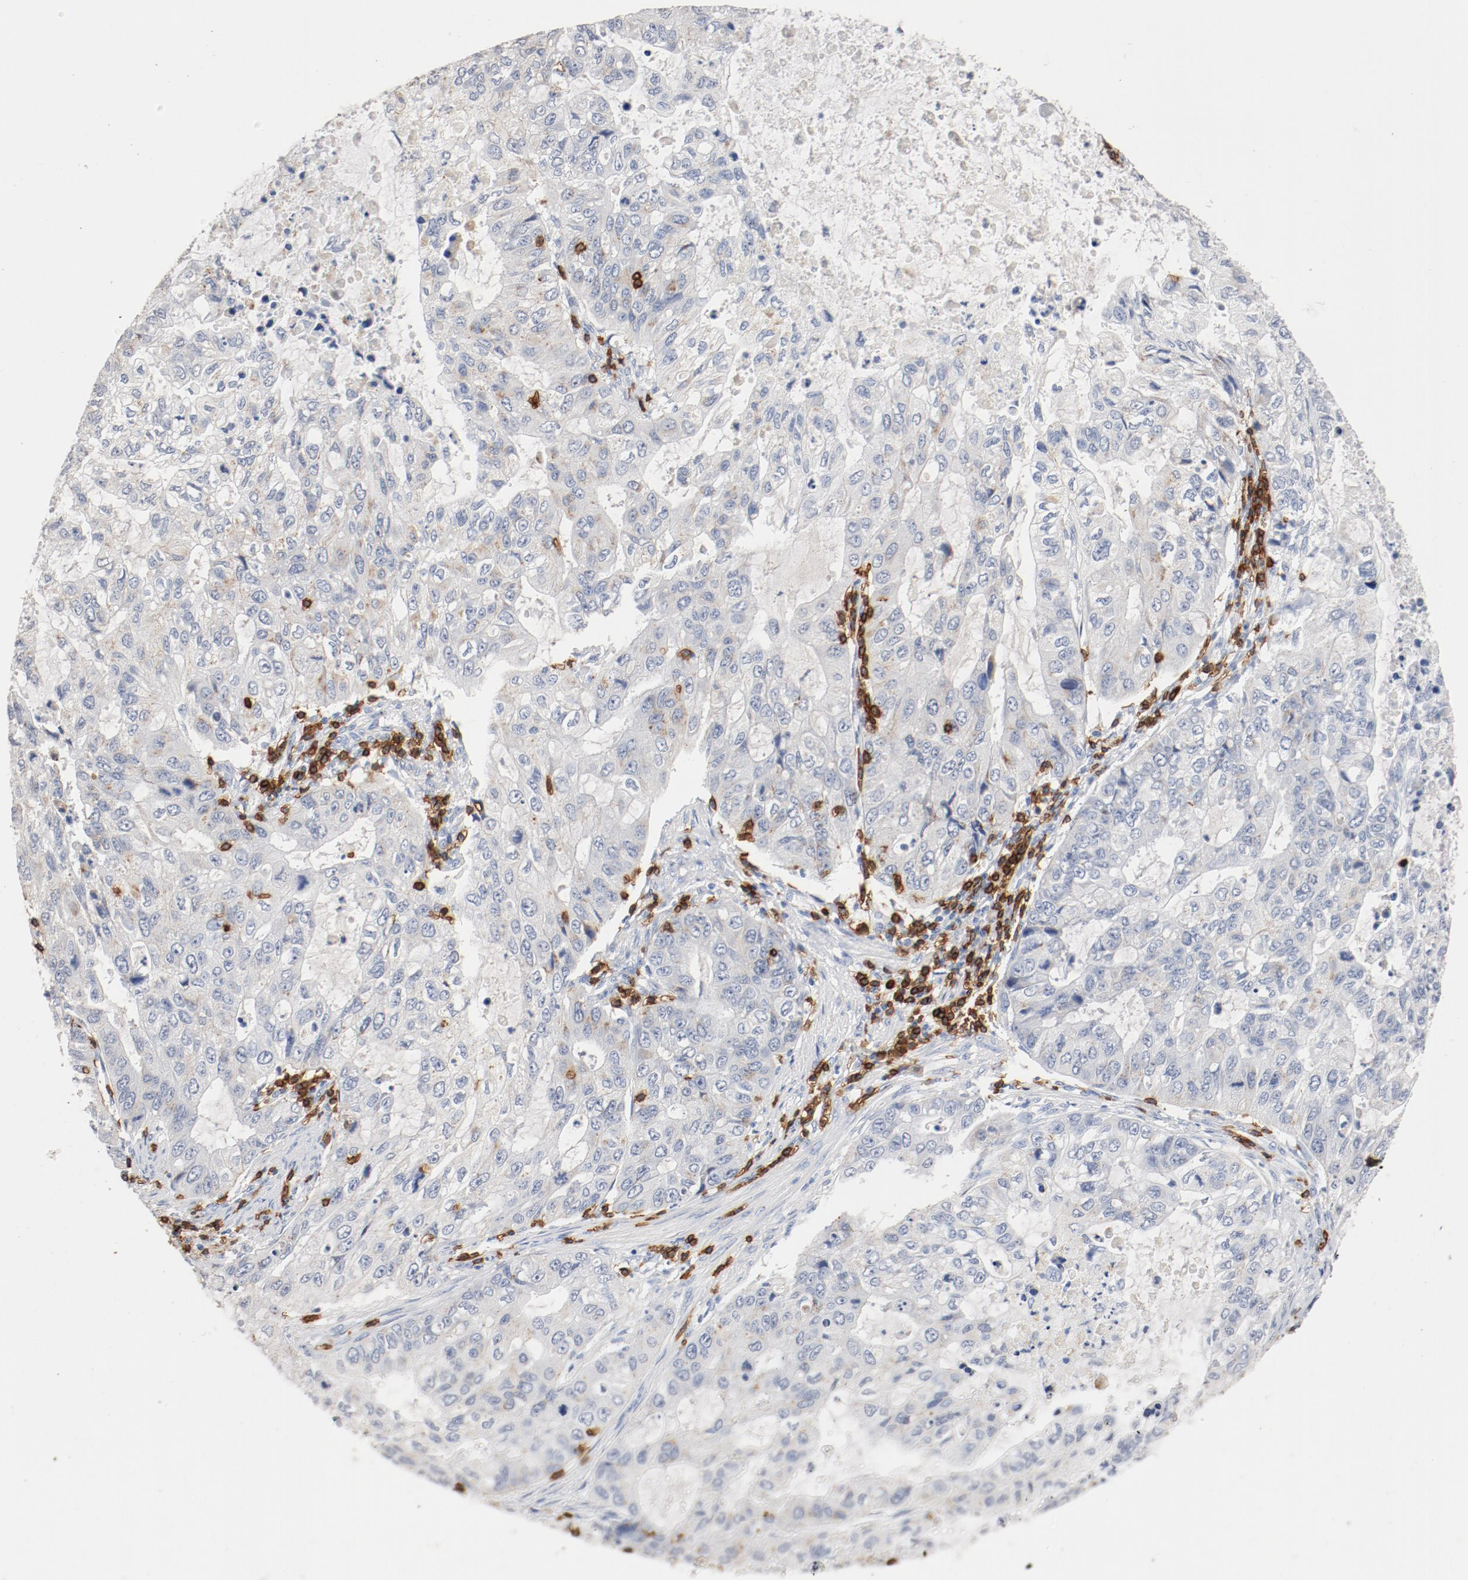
{"staining": {"intensity": "negative", "quantity": "none", "location": "none"}, "tissue": "stomach cancer", "cell_type": "Tumor cells", "image_type": "cancer", "snomed": [{"axis": "morphology", "description": "Adenocarcinoma, NOS"}, {"axis": "topography", "description": "Stomach, upper"}], "caption": "The histopathology image reveals no staining of tumor cells in stomach cancer (adenocarcinoma).", "gene": "CD247", "patient": {"sex": "female", "age": 52}}